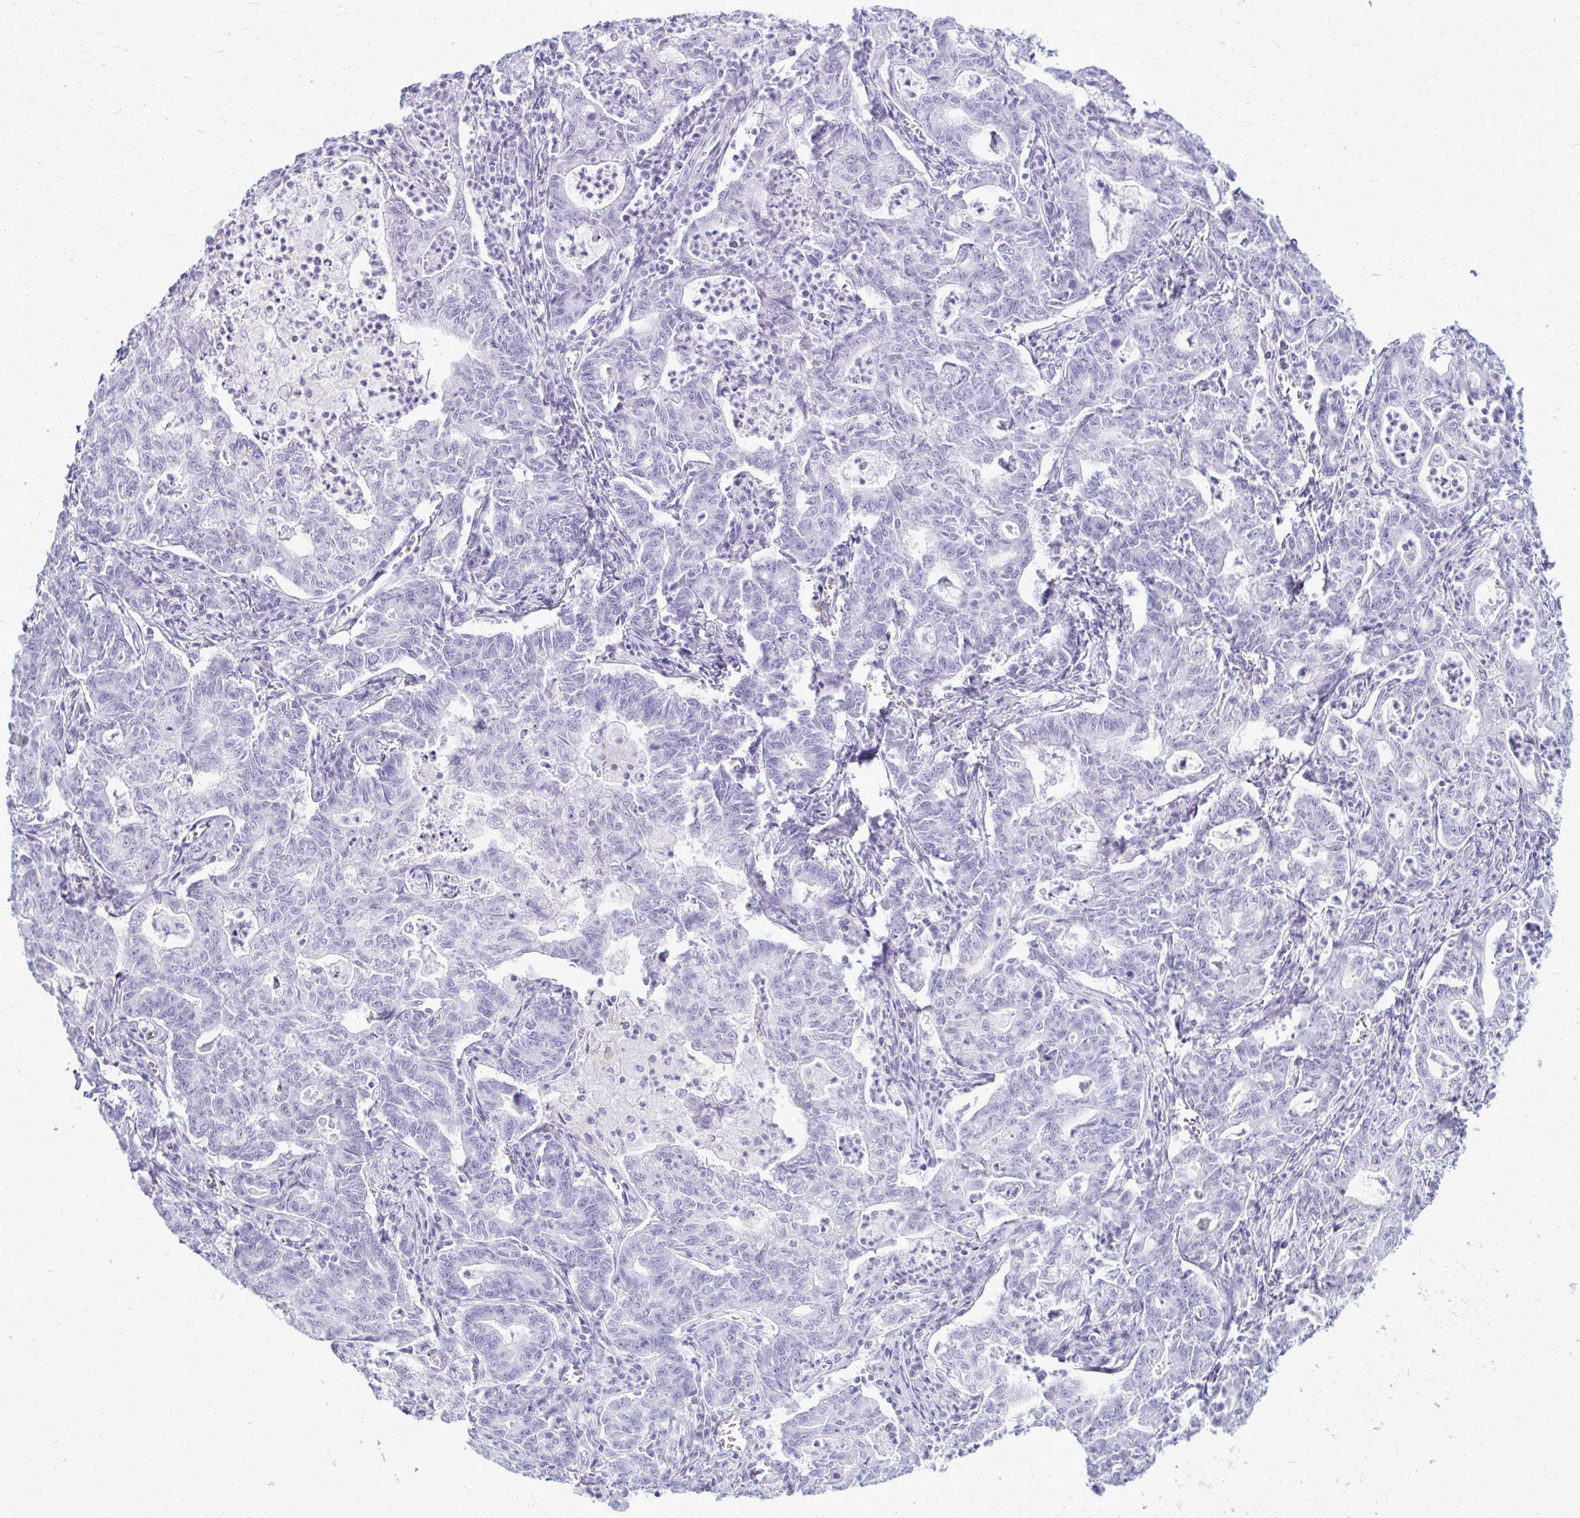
{"staining": {"intensity": "negative", "quantity": "none", "location": "none"}, "tissue": "stomach cancer", "cell_type": "Tumor cells", "image_type": "cancer", "snomed": [{"axis": "morphology", "description": "Adenocarcinoma, NOS"}, {"axis": "topography", "description": "Stomach, upper"}], "caption": "Stomach adenocarcinoma was stained to show a protein in brown. There is no significant staining in tumor cells.", "gene": "ACSM2B", "patient": {"sex": "female", "age": 79}}